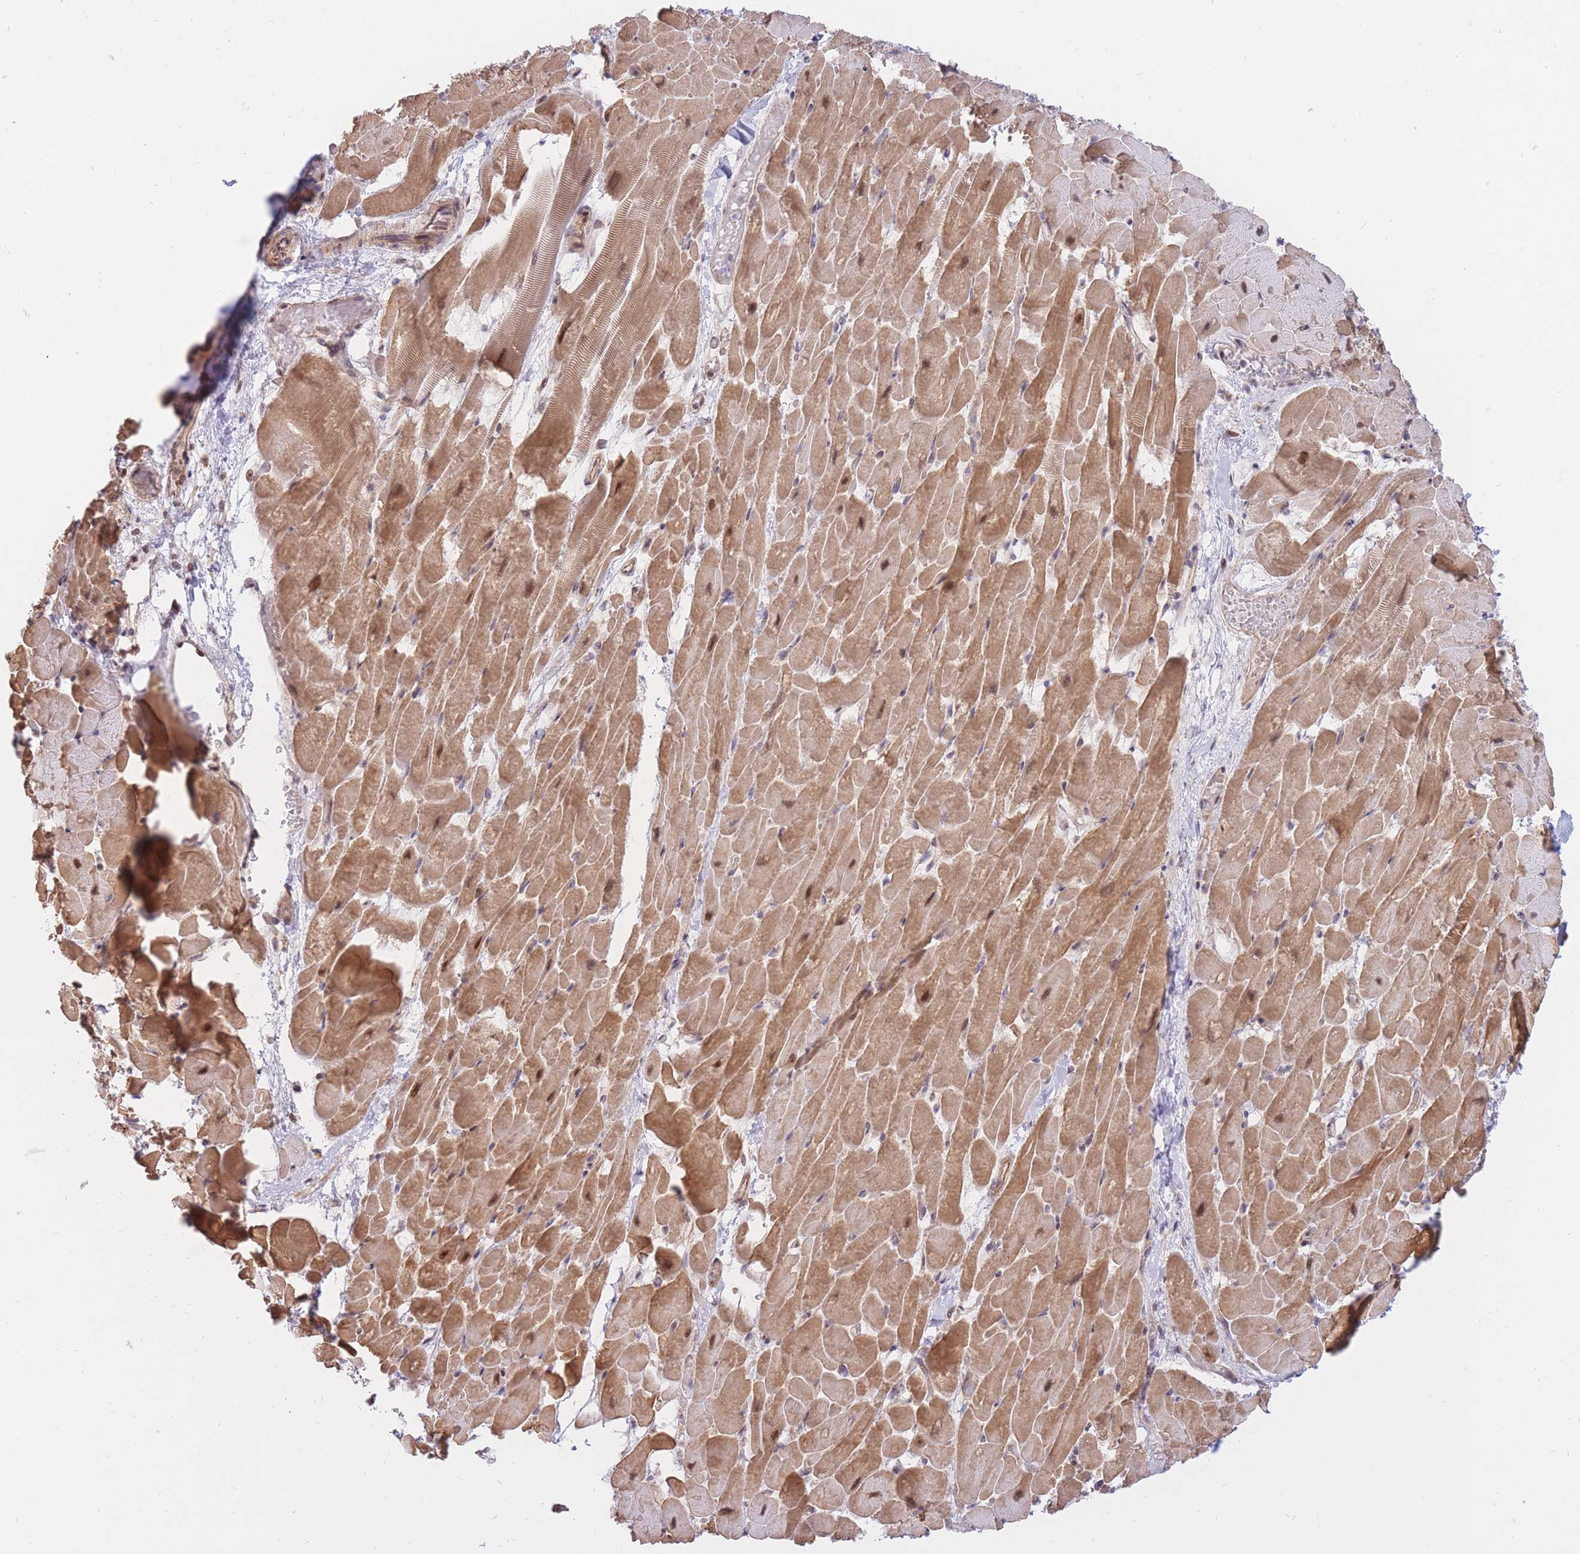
{"staining": {"intensity": "moderate", "quantity": ">75%", "location": "cytoplasmic/membranous,nuclear"}, "tissue": "heart muscle", "cell_type": "Cardiomyocytes", "image_type": "normal", "snomed": [{"axis": "morphology", "description": "Normal tissue, NOS"}, {"axis": "topography", "description": "Heart"}], "caption": "Protein expression analysis of normal human heart muscle reveals moderate cytoplasmic/membranous,nuclear expression in approximately >75% of cardiomyocytes. The staining is performed using DAB brown chromogen to label protein expression. The nuclei are counter-stained blue using hematoxylin.", "gene": "ERICH6B", "patient": {"sex": "male", "age": 37}}